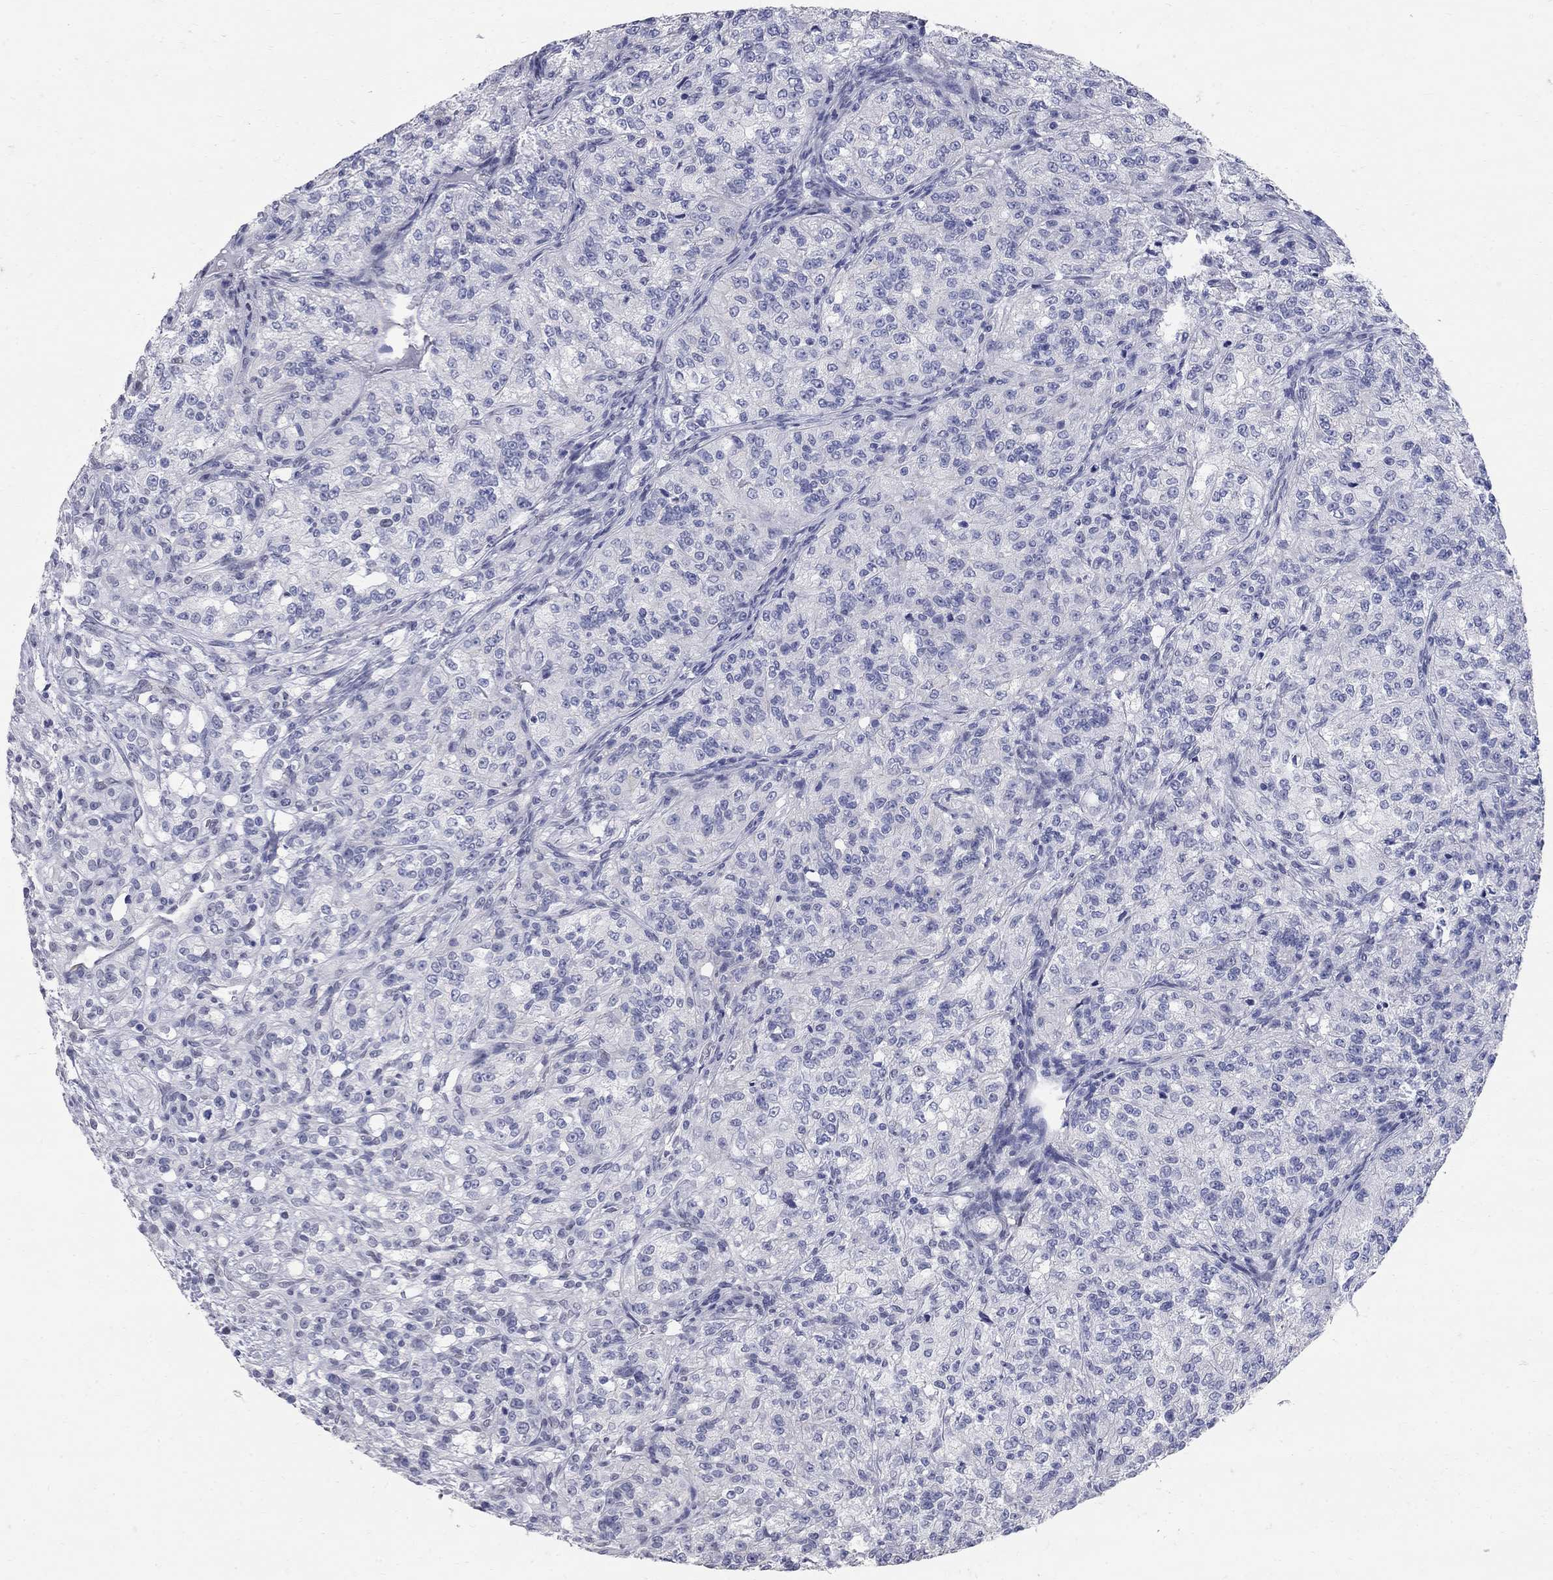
{"staining": {"intensity": "negative", "quantity": "none", "location": "none"}, "tissue": "renal cancer", "cell_type": "Tumor cells", "image_type": "cancer", "snomed": [{"axis": "morphology", "description": "Adenocarcinoma, NOS"}, {"axis": "topography", "description": "Kidney"}], "caption": "The IHC photomicrograph has no significant positivity in tumor cells of renal adenocarcinoma tissue.", "gene": "BPIFB1", "patient": {"sex": "female", "age": 63}}